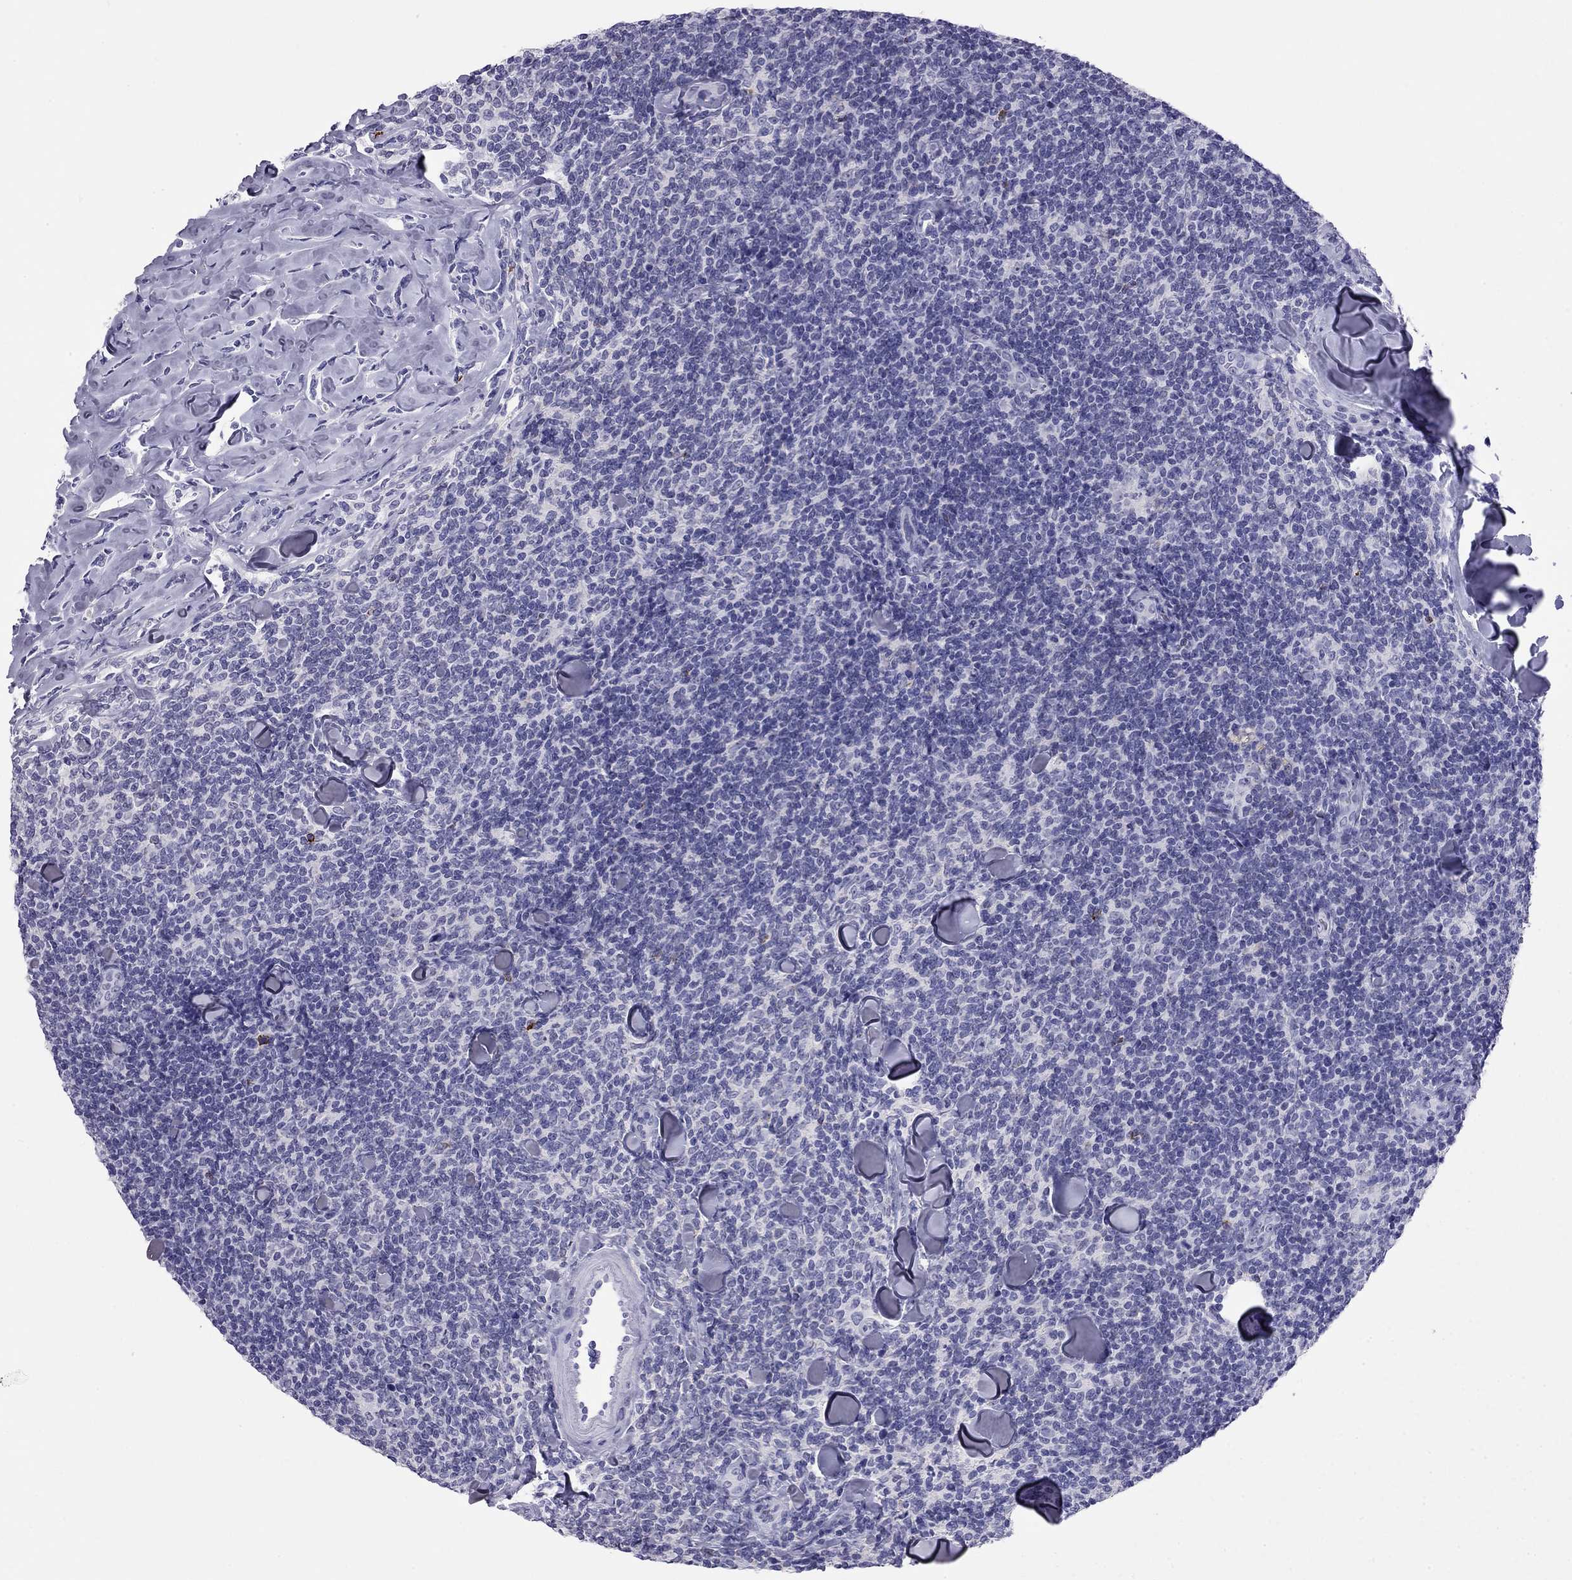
{"staining": {"intensity": "negative", "quantity": "none", "location": "none"}, "tissue": "lymphoma", "cell_type": "Tumor cells", "image_type": "cancer", "snomed": [{"axis": "morphology", "description": "Malignant lymphoma, non-Hodgkin's type, Low grade"}, {"axis": "topography", "description": "Lymph node"}], "caption": "Immunohistochemistry photomicrograph of neoplastic tissue: malignant lymphoma, non-Hodgkin's type (low-grade) stained with DAB (3,3'-diaminobenzidine) exhibits no significant protein expression in tumor cells.", "gene": "ODF4", "patient": {"sex": "female", "age": 56}}